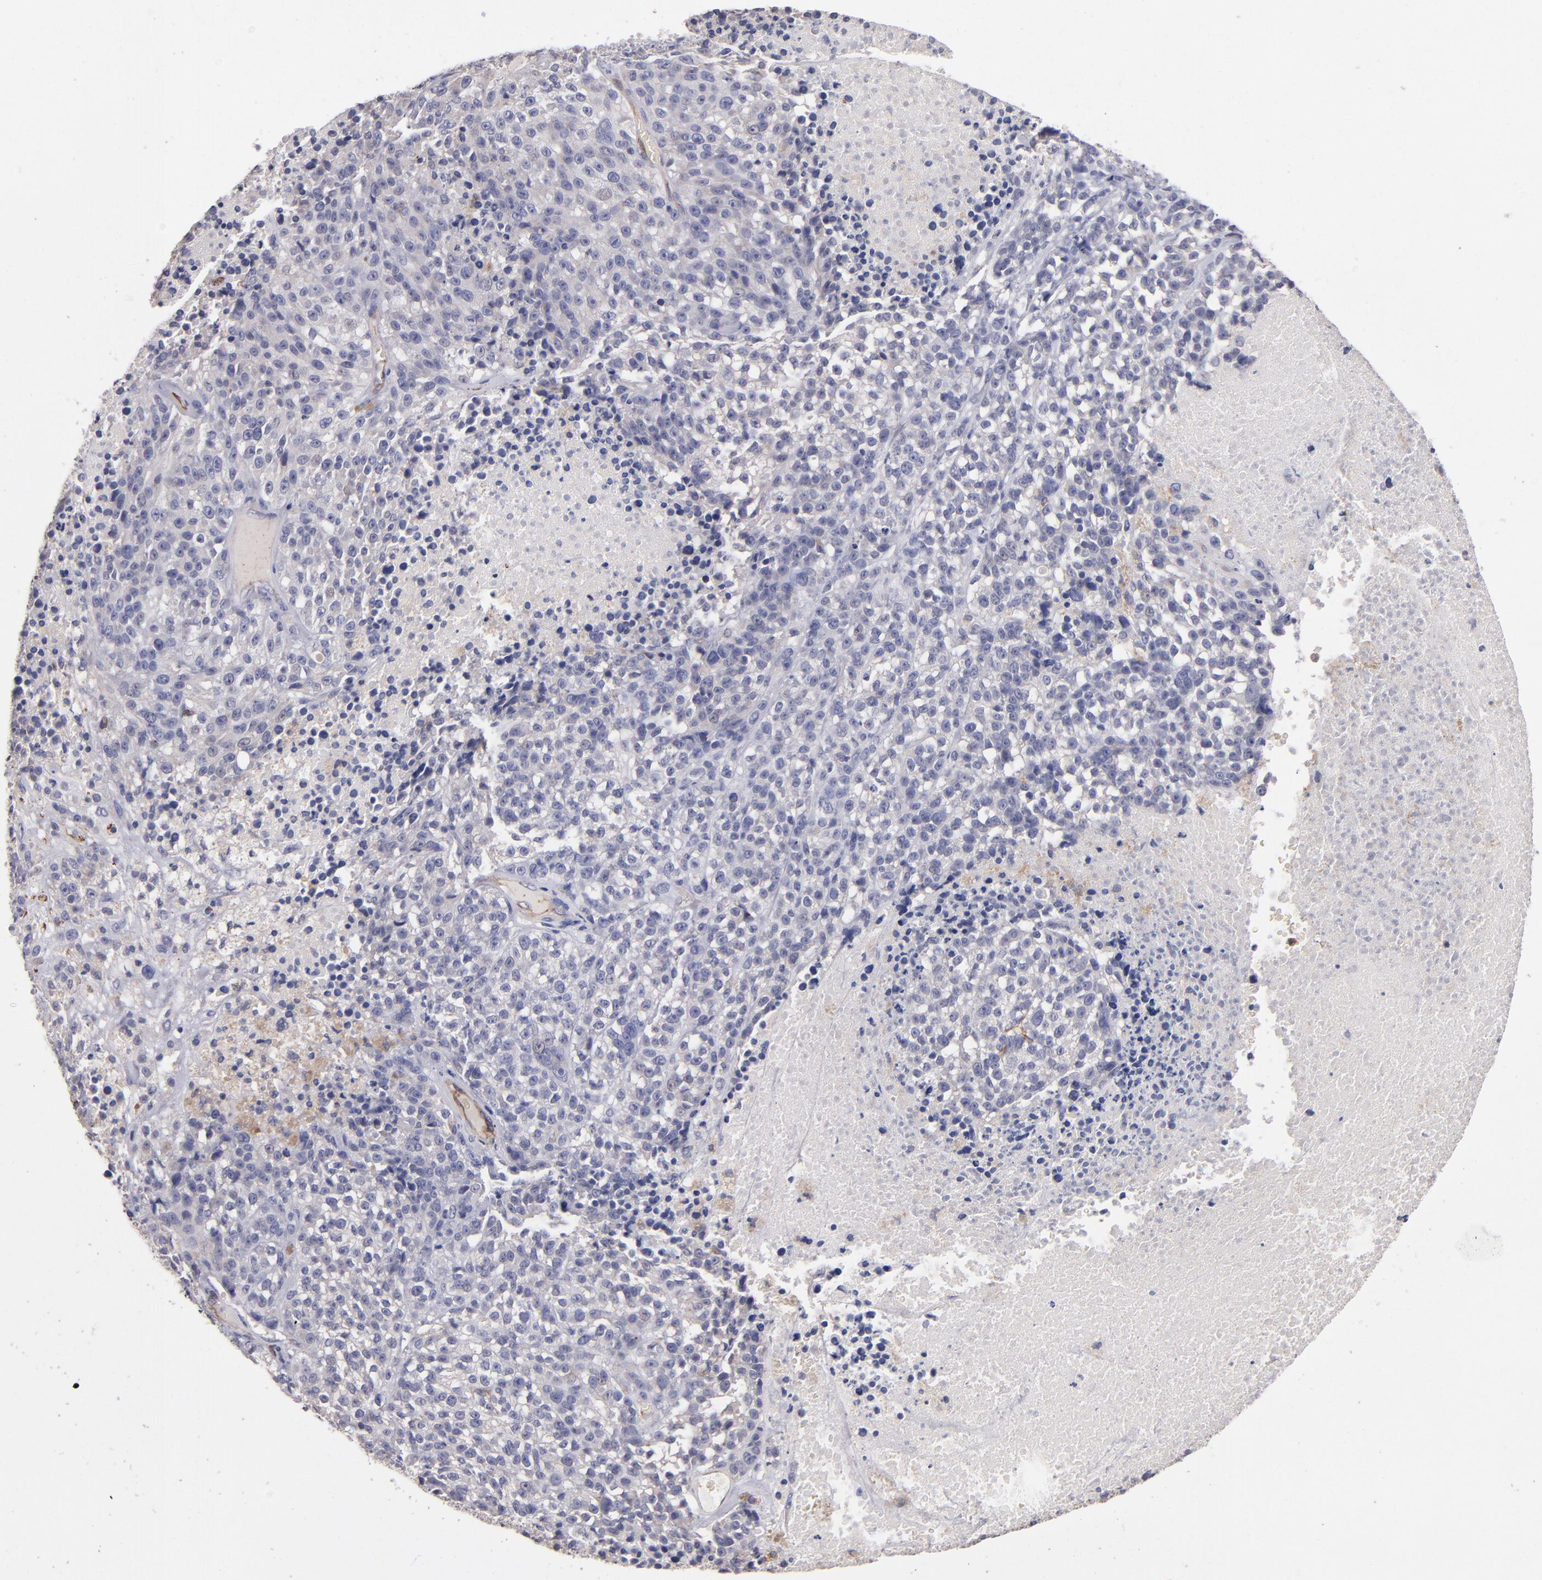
{"staining": {"intensity": "negative", "quantity": "none", "location": "none"}, "tissue": "melanoma", "cell_type": "Tumor cells", "image_type": "cancer", "snomed": [{"axis": "morphology", "description": "Malignant melanoma, Metastatic site"}, {"axis": "topography", "description": "Cerebral cortex"}], "caption": "Malignant melanoma (metastatic site) was stained to show a protein in brown. There is no significant expression in tumor cells.", "gene": "CLDN5", "patient": {"sex": "female", "age": 52}}